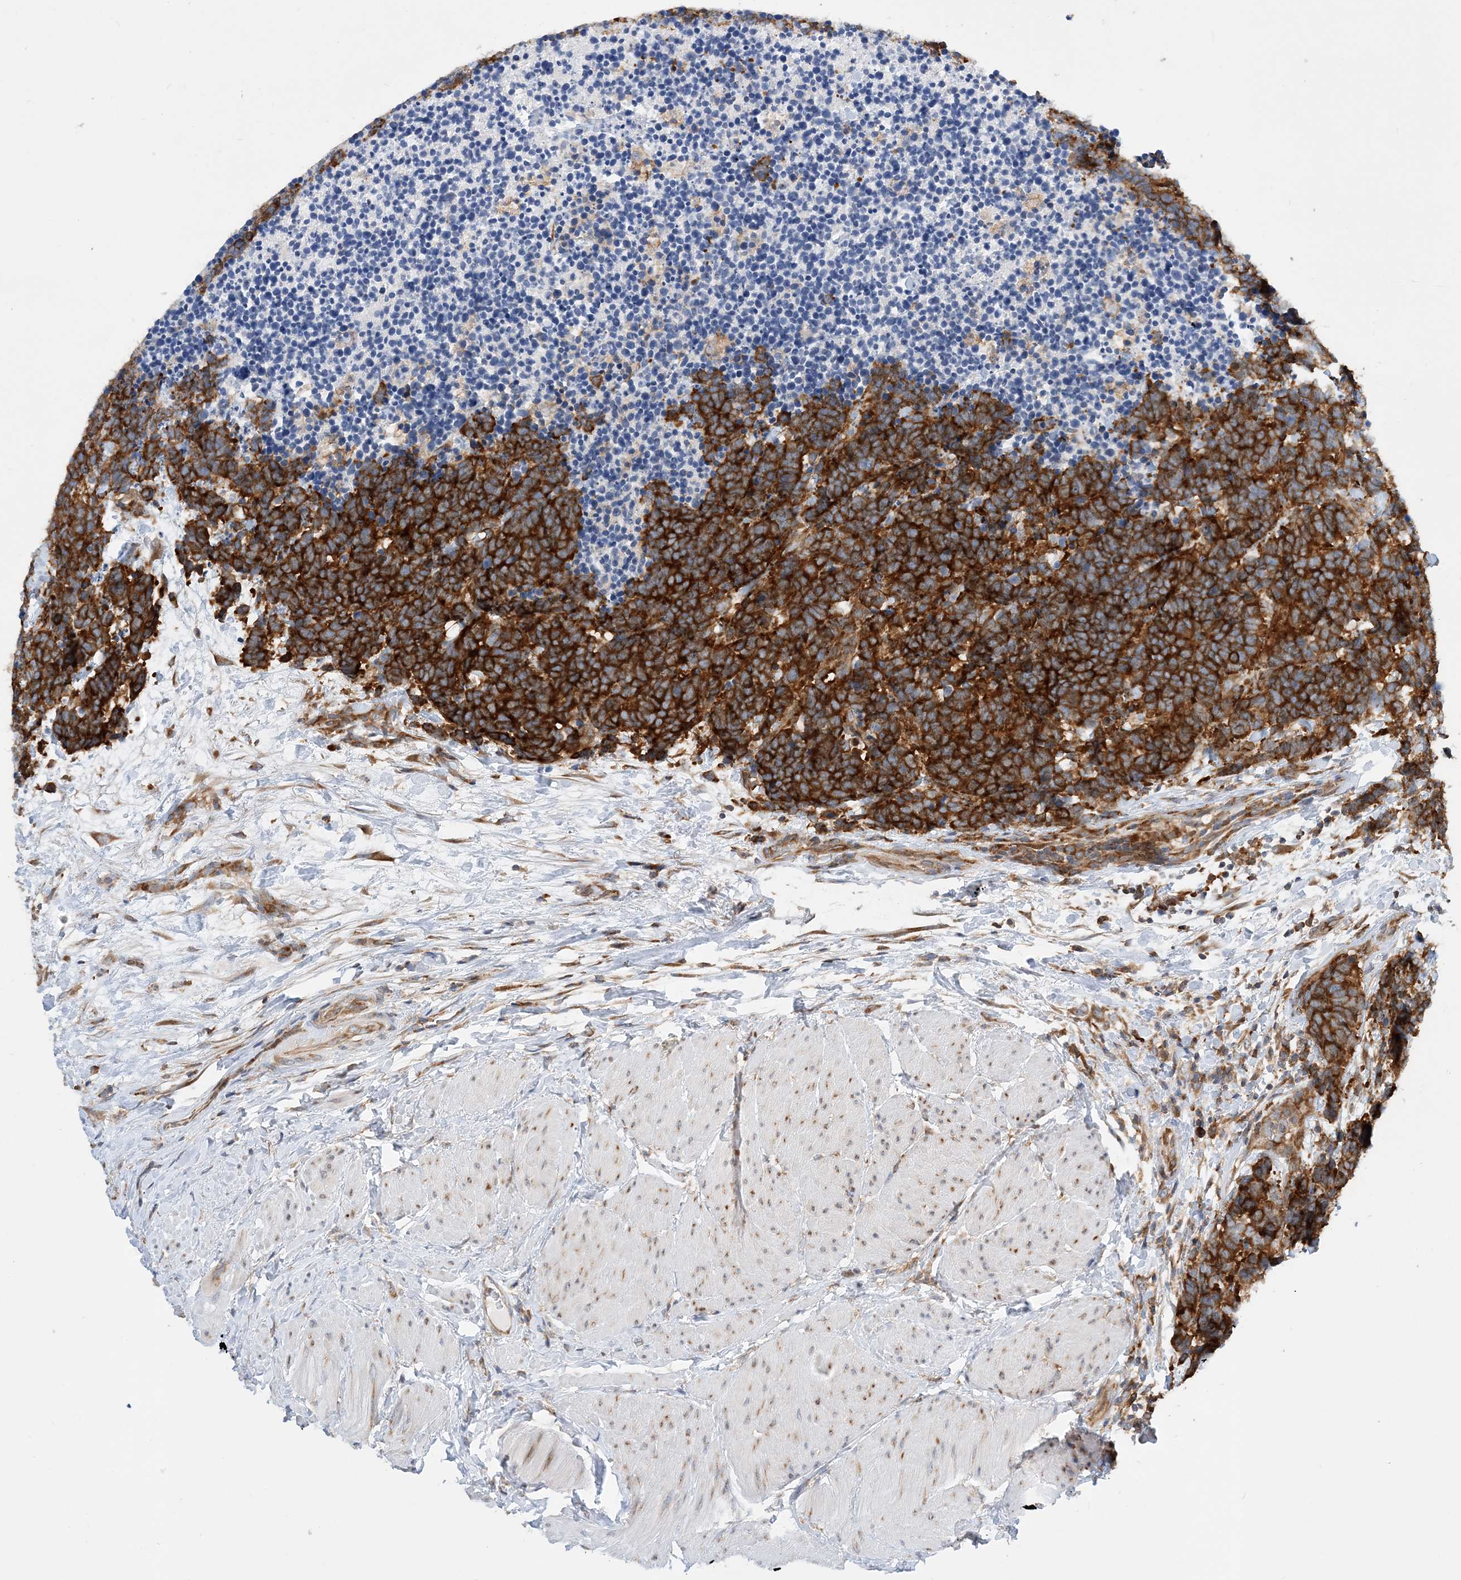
{"staining": {"intensity": "strong", "quantity": ">75%", "location": "cytoplasmic/membranous"}, "tissue": "carcinoid", "cell_type": "Tumor cells", "image_type": "cancer", "snomed": [{"axis": "morphology", "description": "Carcinoma, NOS"}, {"axis": "morphology", "description": "Carcinoid, malignant, NOS"}, {"axis": "topography", "description": "Urinary bladder"}], "caption": "Immunohistochemical staining of human carcinoid displays high levels of strong cytoplasmic/membranous protein expression in approximately >75% of tumor cells.", "gene": "LARP4B", "patient": {"sex": "male", "age": 57}}